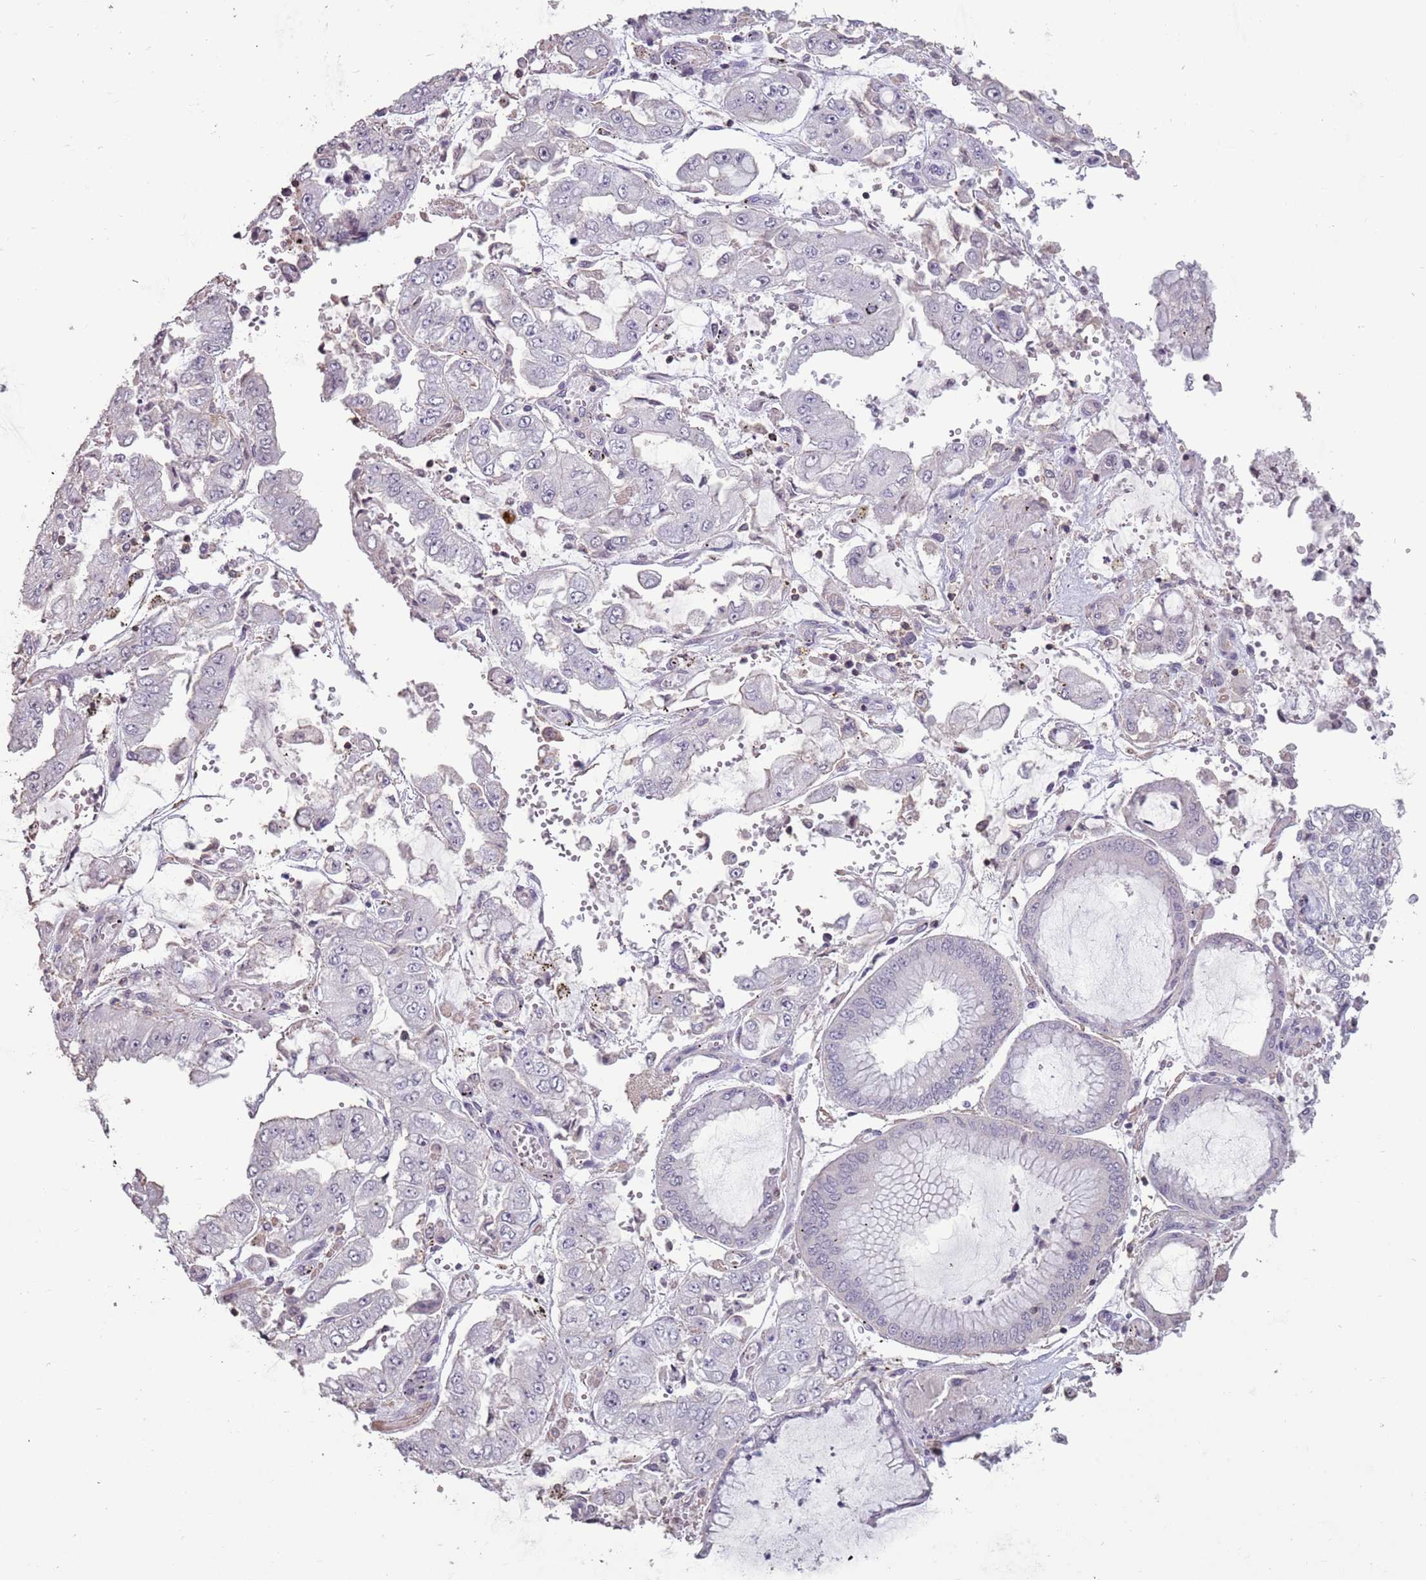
{"staining": {"intensity": "negative", "quantity": "none", "location": "none"}, "tissue": "stomach cancer", "cell_type": "Tumor cells", "image_type": "cancer", "snomed": [{"axis": "morphology", "description": "Adenocarcinoma, NOS"}, {"axis": "topography", "description": "Stomach"}], "caption": "A histopathology image of stomach cancer stained for a protein demonstrates no brown staining in tumor cells. The staining was performed using DAB (3,3'-diaminobenzidine) to visualize the protein expression in brown, while the nuclei were stained in blue with hematoxylin (Magnification: 20x).", "gene": "SUN5", "patient": {"sex": "male", "age": 76}}